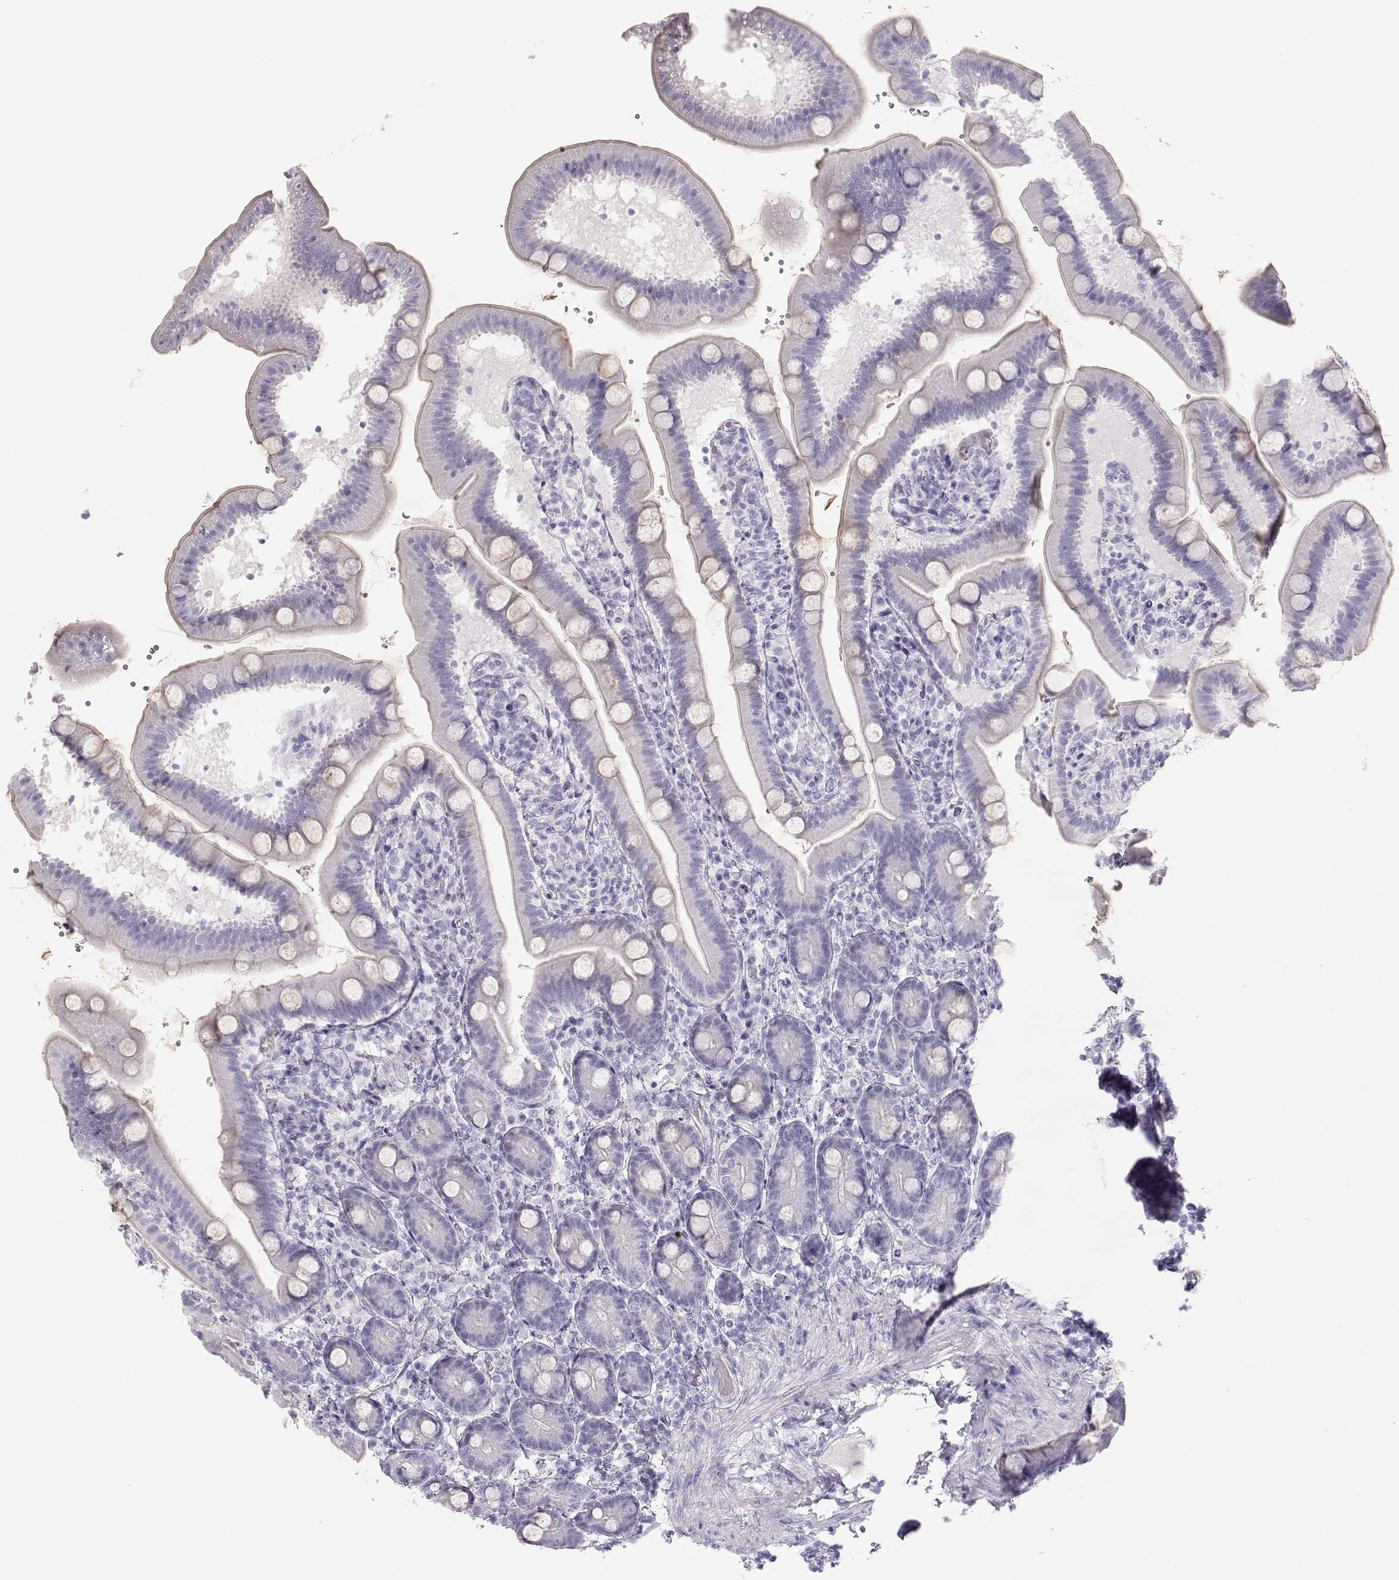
{"staining": {"intensity": "negative", "quantity": "none", "location": "none"}, "tissue": "small intestine", "cell_type": "Glandular cells", "image_type": "normal", "snomed": [{"axis": "morphology", "description": "Normal tissue, NOS"}, {"axis": "topography", "description": "Small intestine"}], "caption": "Immunohistochemical staining of unremarkable human small intestine exhibits no significant staining in glandular cells.", "gene": "MIP", "patient": {"sex": "male", "age": 66}}